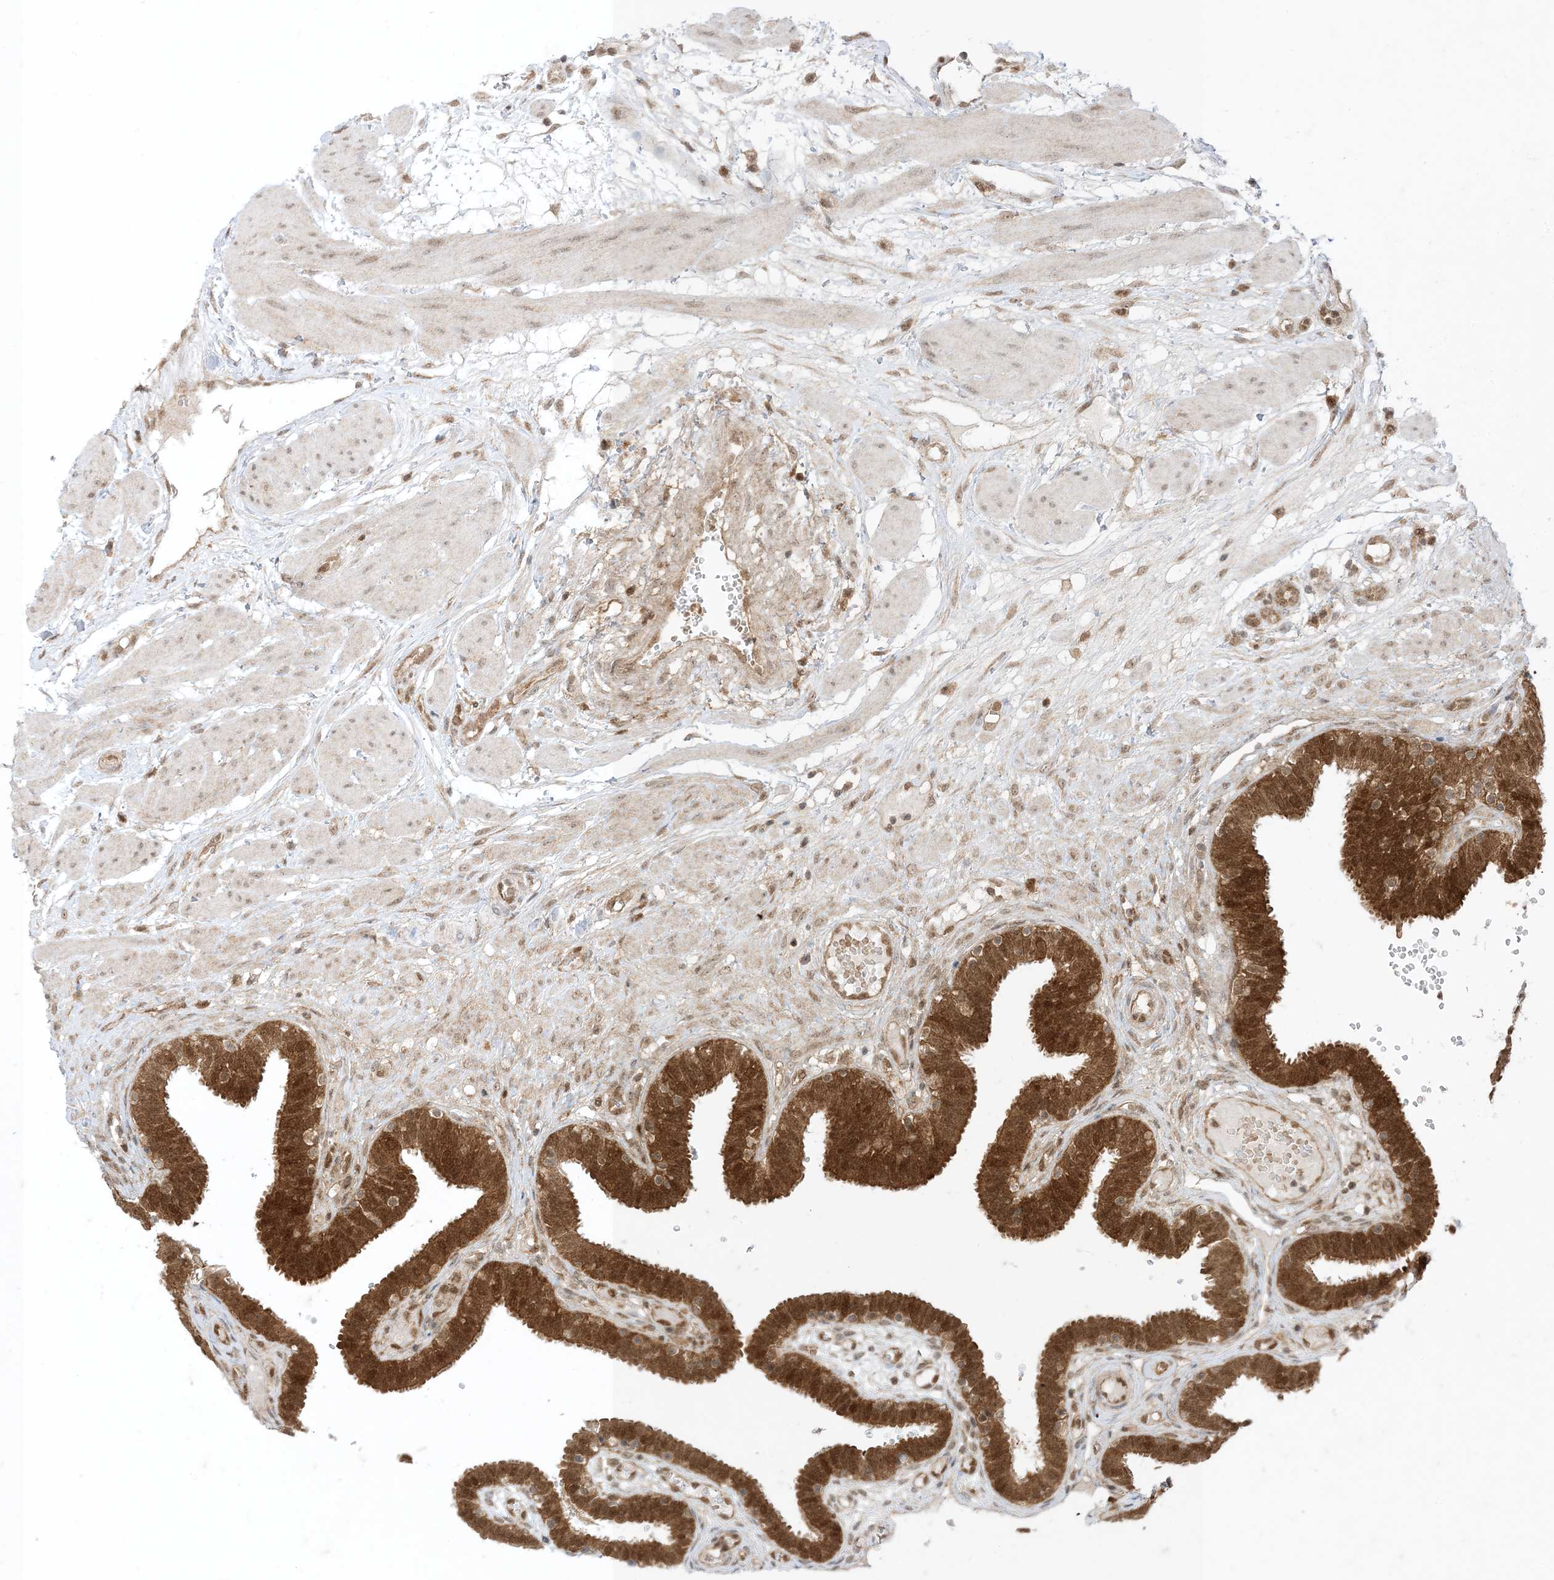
{"staining": {"intensity": "strong", "quantity": ">75%", "location": "cytoplasmic/membranous,nuclear"}, "tissue": "fallopian tube", "cell_type": "Glandular cells", "image_type": "normal", "snomed": [{"axis": "morphology", "description": "Normal tissue, NOS"}, {"axis": "topography", "description": "Fallopian tube"}, {"axis": "topography", "description": "Placenta"}], "caption": "A photomicrograph showing strong cytoplasmic/membranous,nuclear expression in about >75% of glandular cells in benign fallopian tube, as visualized by brown immunohistochemical staining.", "gene": "PTPA", "patient": {"sex": "female", "age": 32}}